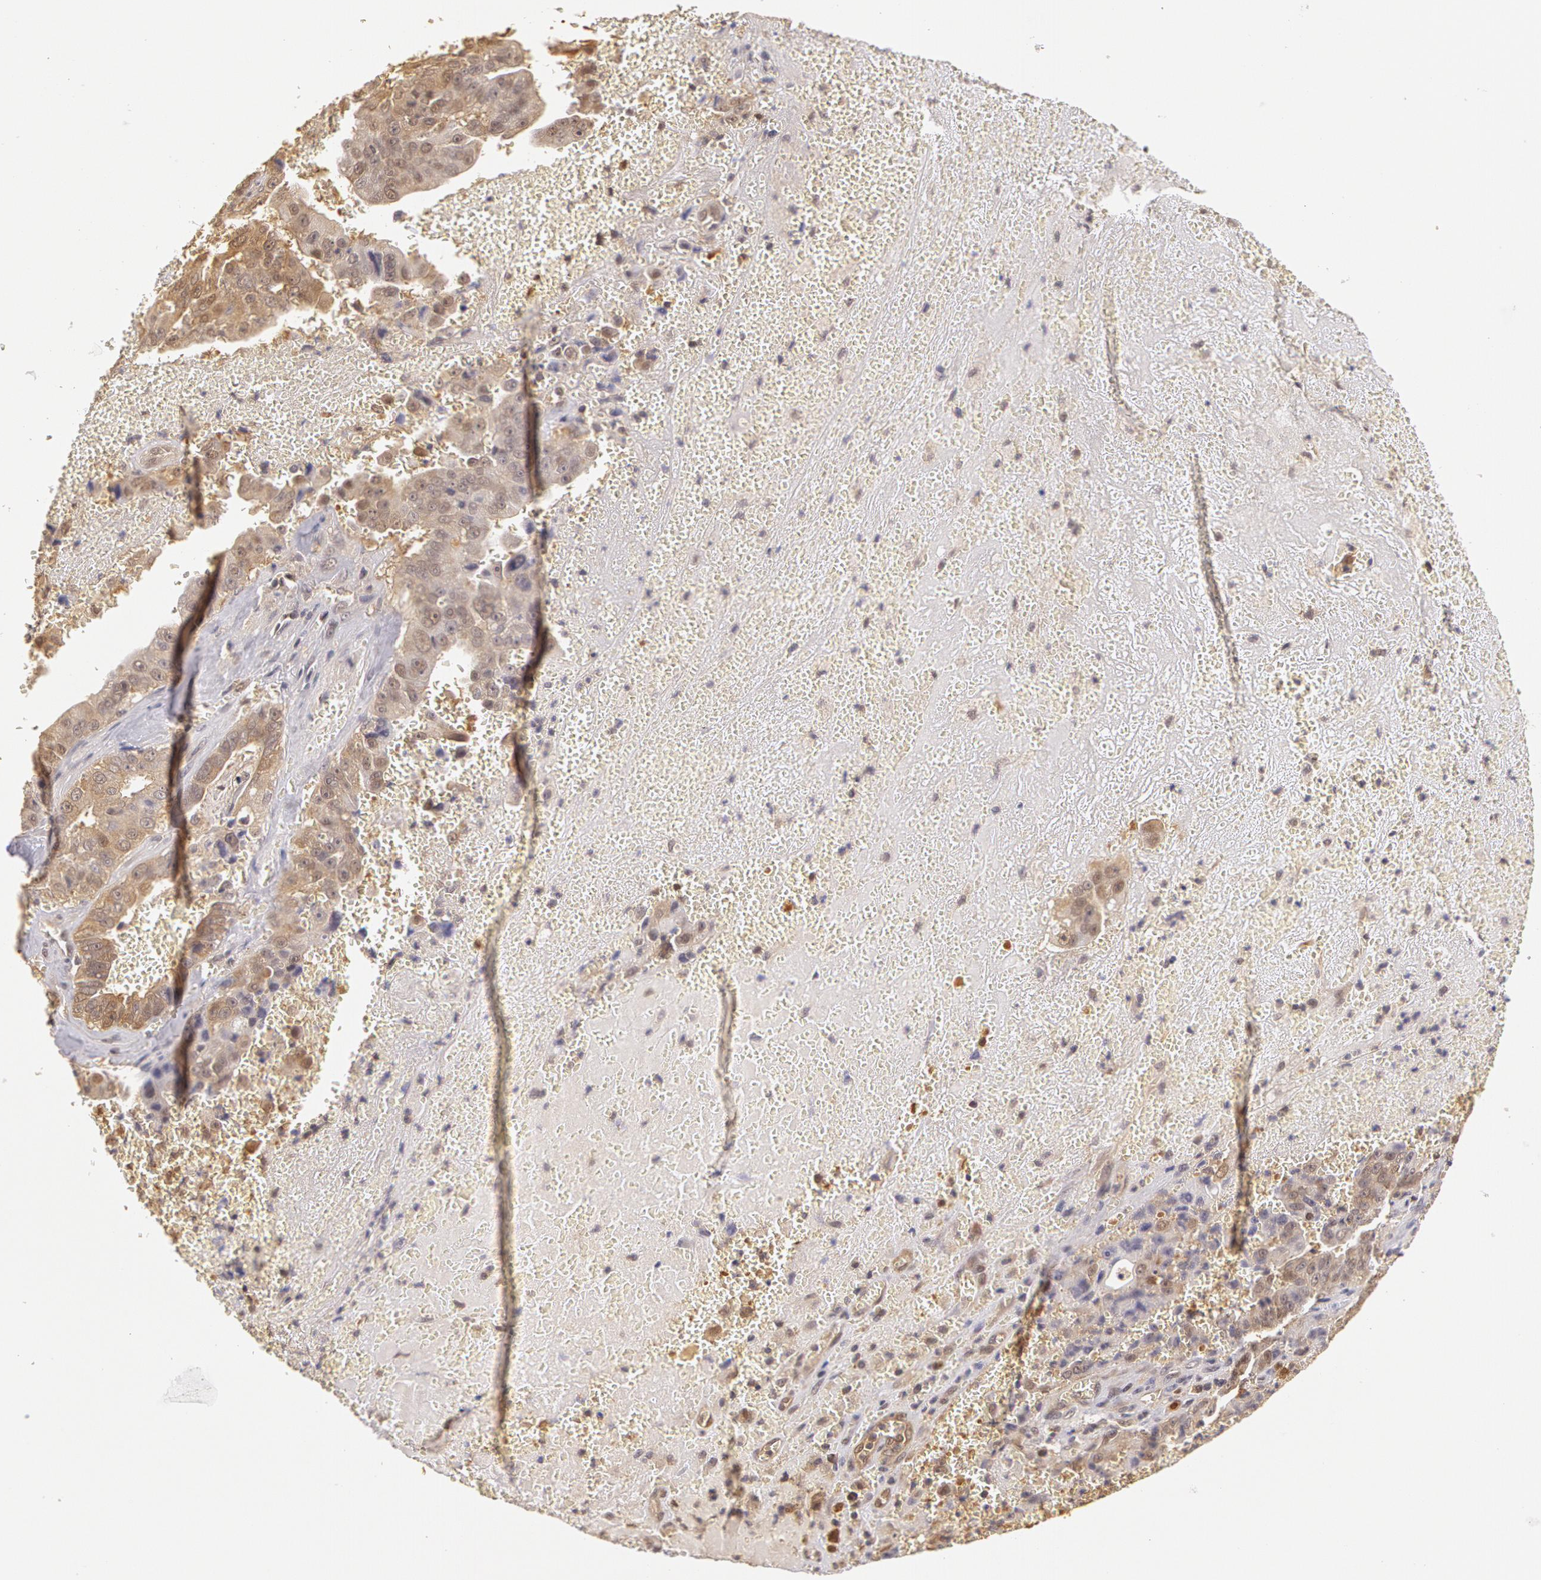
{"staining": {"intensity": "weak", "quantity": "25%-75%", "location": "cytoplasmic/membranous"}, "tissue": "liver cancer", "cell_type": "Tumor cells", "image_type": "cancer", "snomed": [{"axis": "morphology", "description": "Cholangiocarcinoma"}, {"axis": "topography", "description": "Liver"}], "caption": "Immunohistochemistry of liver cancer (cholangiocarcinoma) reveals low levels of weak cytoplasmic/membranous staining in approximately 25%-75% of tumor cells.", "gene": "AHSA1", "patient": {"sex": "female", "age": 79}}